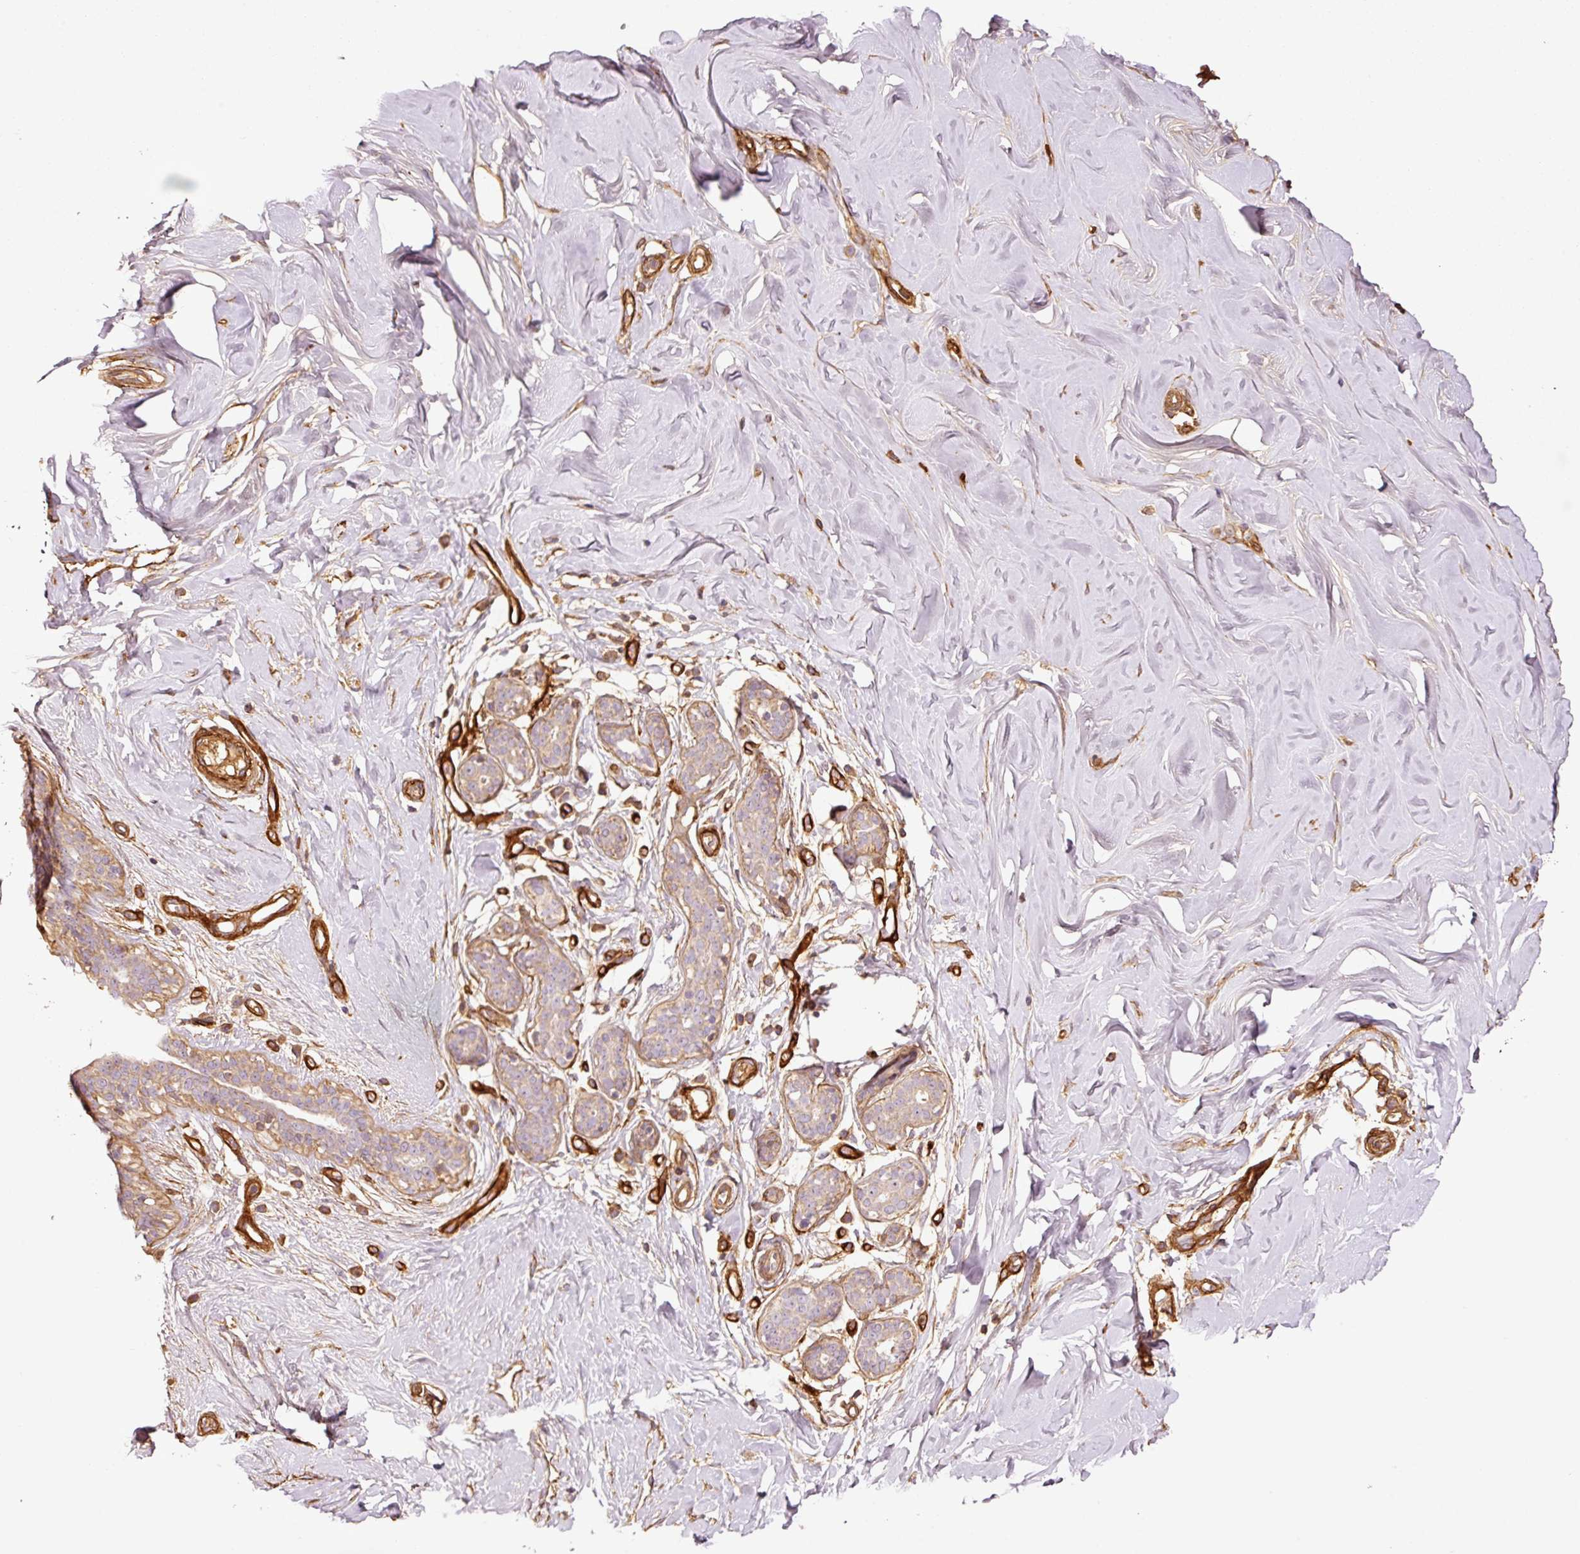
{"staining": {"intensity": "moderate", "quantity": ">75%", "location": "cytoplasmic/membranous"}, "tissue": "breast", "cell_type": "Adipocytes", "image_type": "normal", "snomed": [{"axis": "morphology", "description": "Normal tissue, NOS"}, {"axis": "topography", "description": "Breast"}], "caption": "Adipocytes exhibit medium levels of moderate cytoplasmic/membranous expression in about >75% of cells in normal human breast.", "gene": "NID2", "patient": {"sex": "female", "age": 27}}